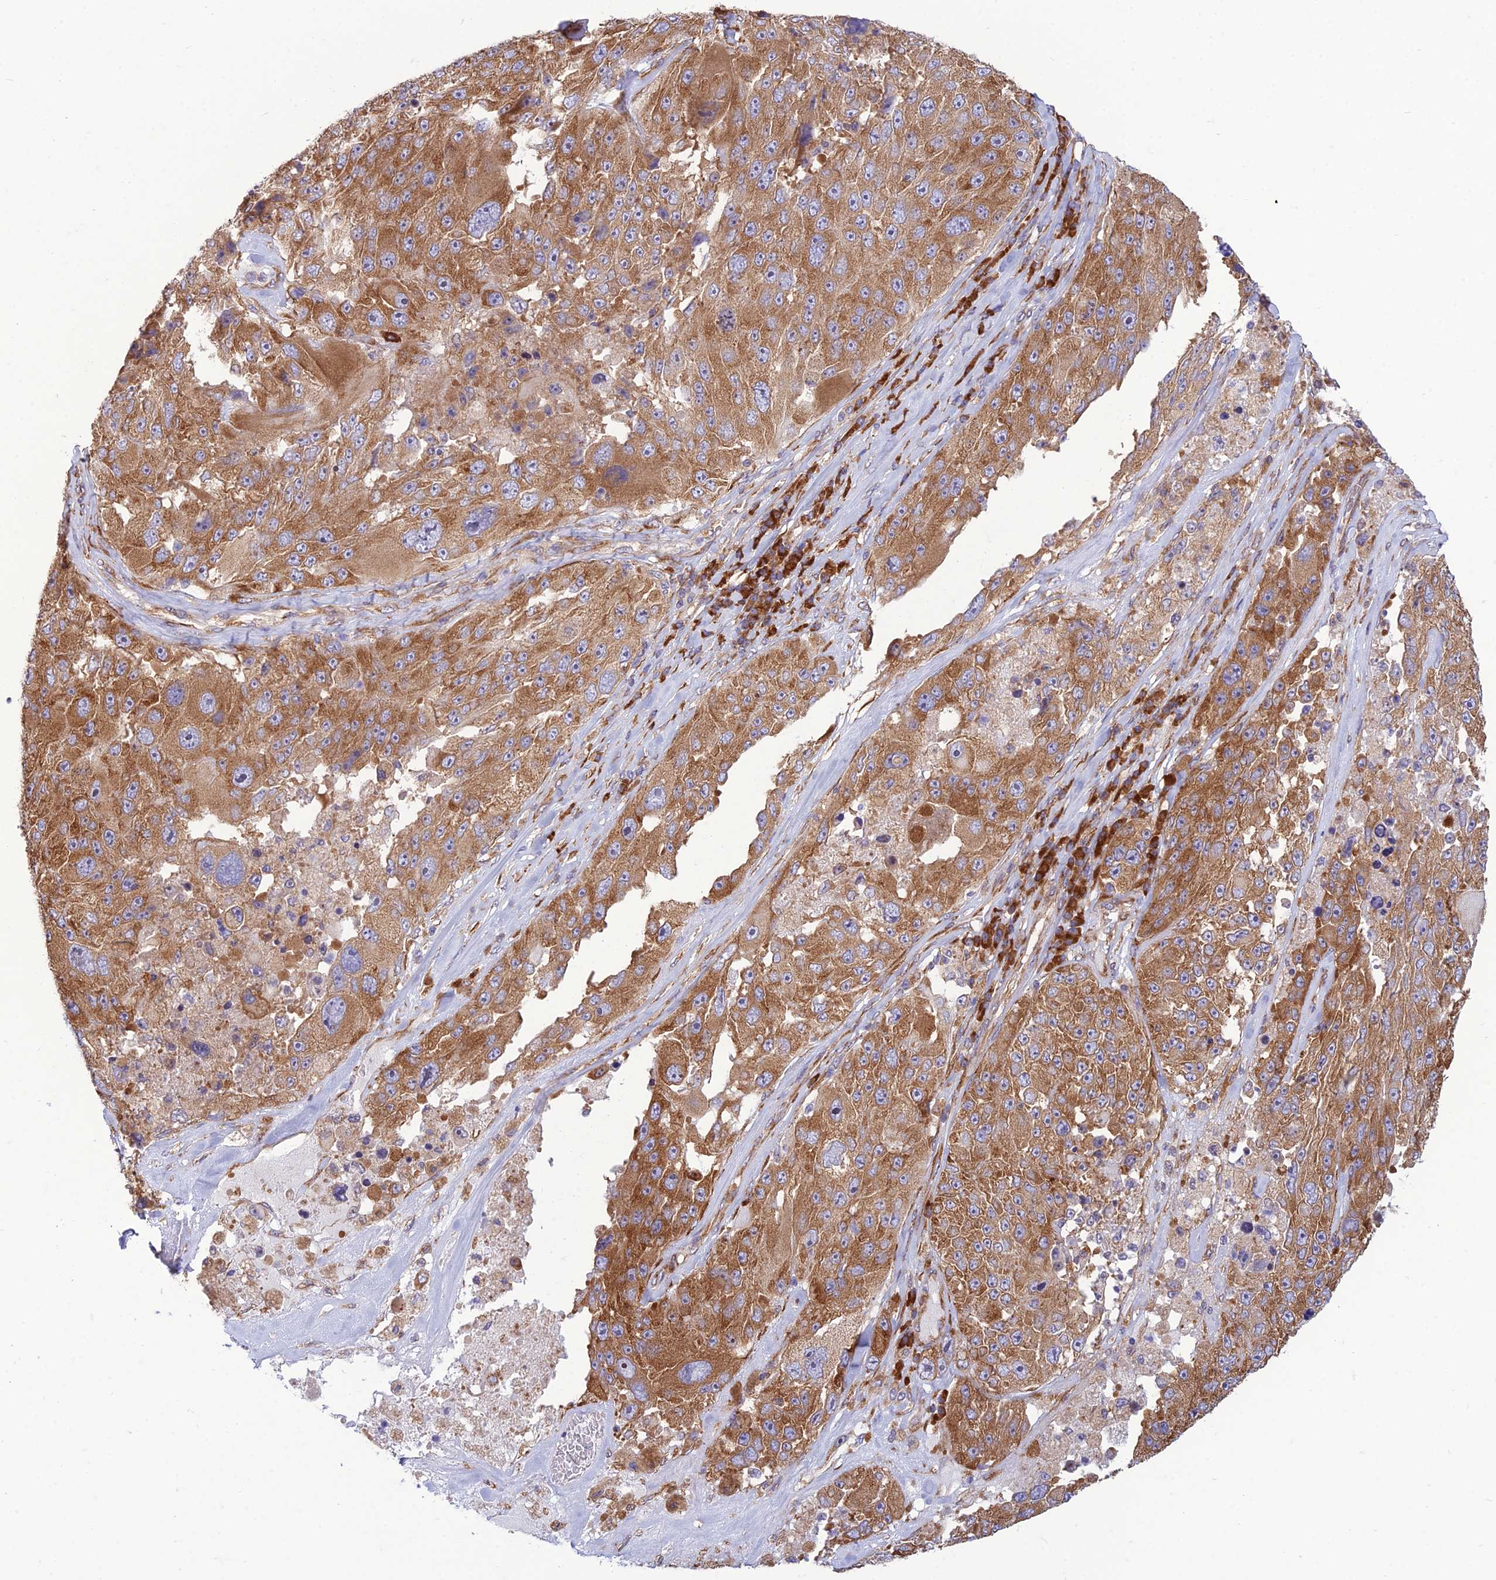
{"staining": {"intensity": "moderate", "quantity": ">75%", "location": "cytoplasmic/membranous"}, "tissue": "melanoma", "cell_type": "Tumor cells", "image_type": "cancer", "snomed": [{"axis": "morphology", "description": "Malignant melanoma, Metastatic site"}, {"axis": "topography", "description": "Lymph node"}], "caption": "IHC staining of melanoma, which shows medium levels of moderate cytoplasmic/membranous staining in about >75% of tumor cells indicating moderate cytoplasmic/membranous protein expression. The staining was performed using DAB (brown) for protein detection and nuclei were counterstained in hematoxylin (blue).", "gene": "RPL17-C18orf32", "patient": {"sex": "male", "age": 62}}